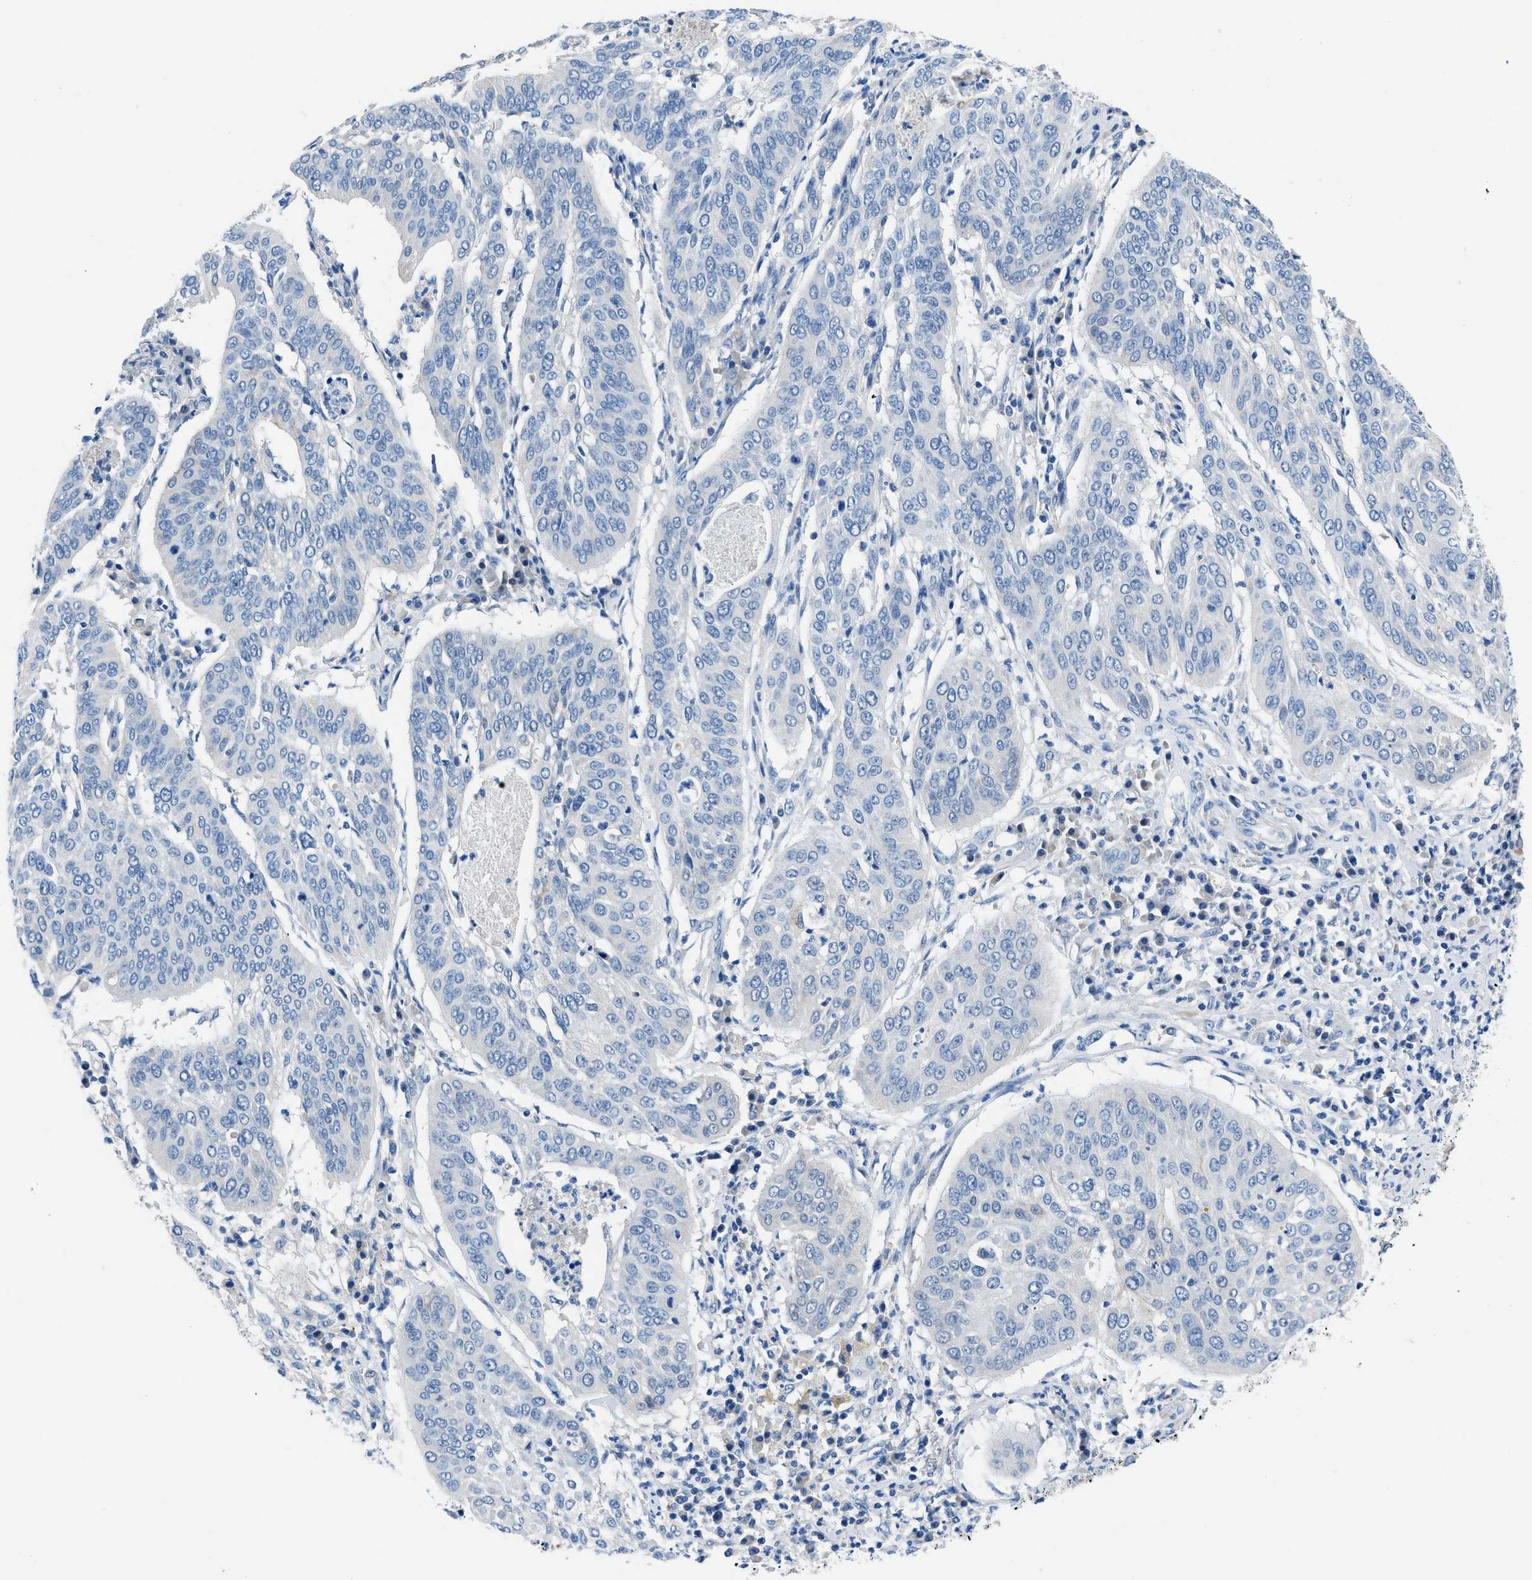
{"staining": {"intensity": "negative", "quantity": "none", "location": "none"}, "tissue": "cervical cancer", "cell_type": "Tumor cells", "image_type": "cancer", "snomed": [{"axis": "morphology", "description": "Normal tissue, NOS"}, {"axis": "morphology", "description": "Squamous cell carcinoma, NOS"}, {"axis": "topography", "description": "Cervix"}], "caption": "This is an immunohistochemistry (IHC) histopathology image of squamous cell carcinoma (cervical). There is no staining in tumor cells.", "gene": "SLC10A6", "patient": {"sex": "female", "age": 39}}